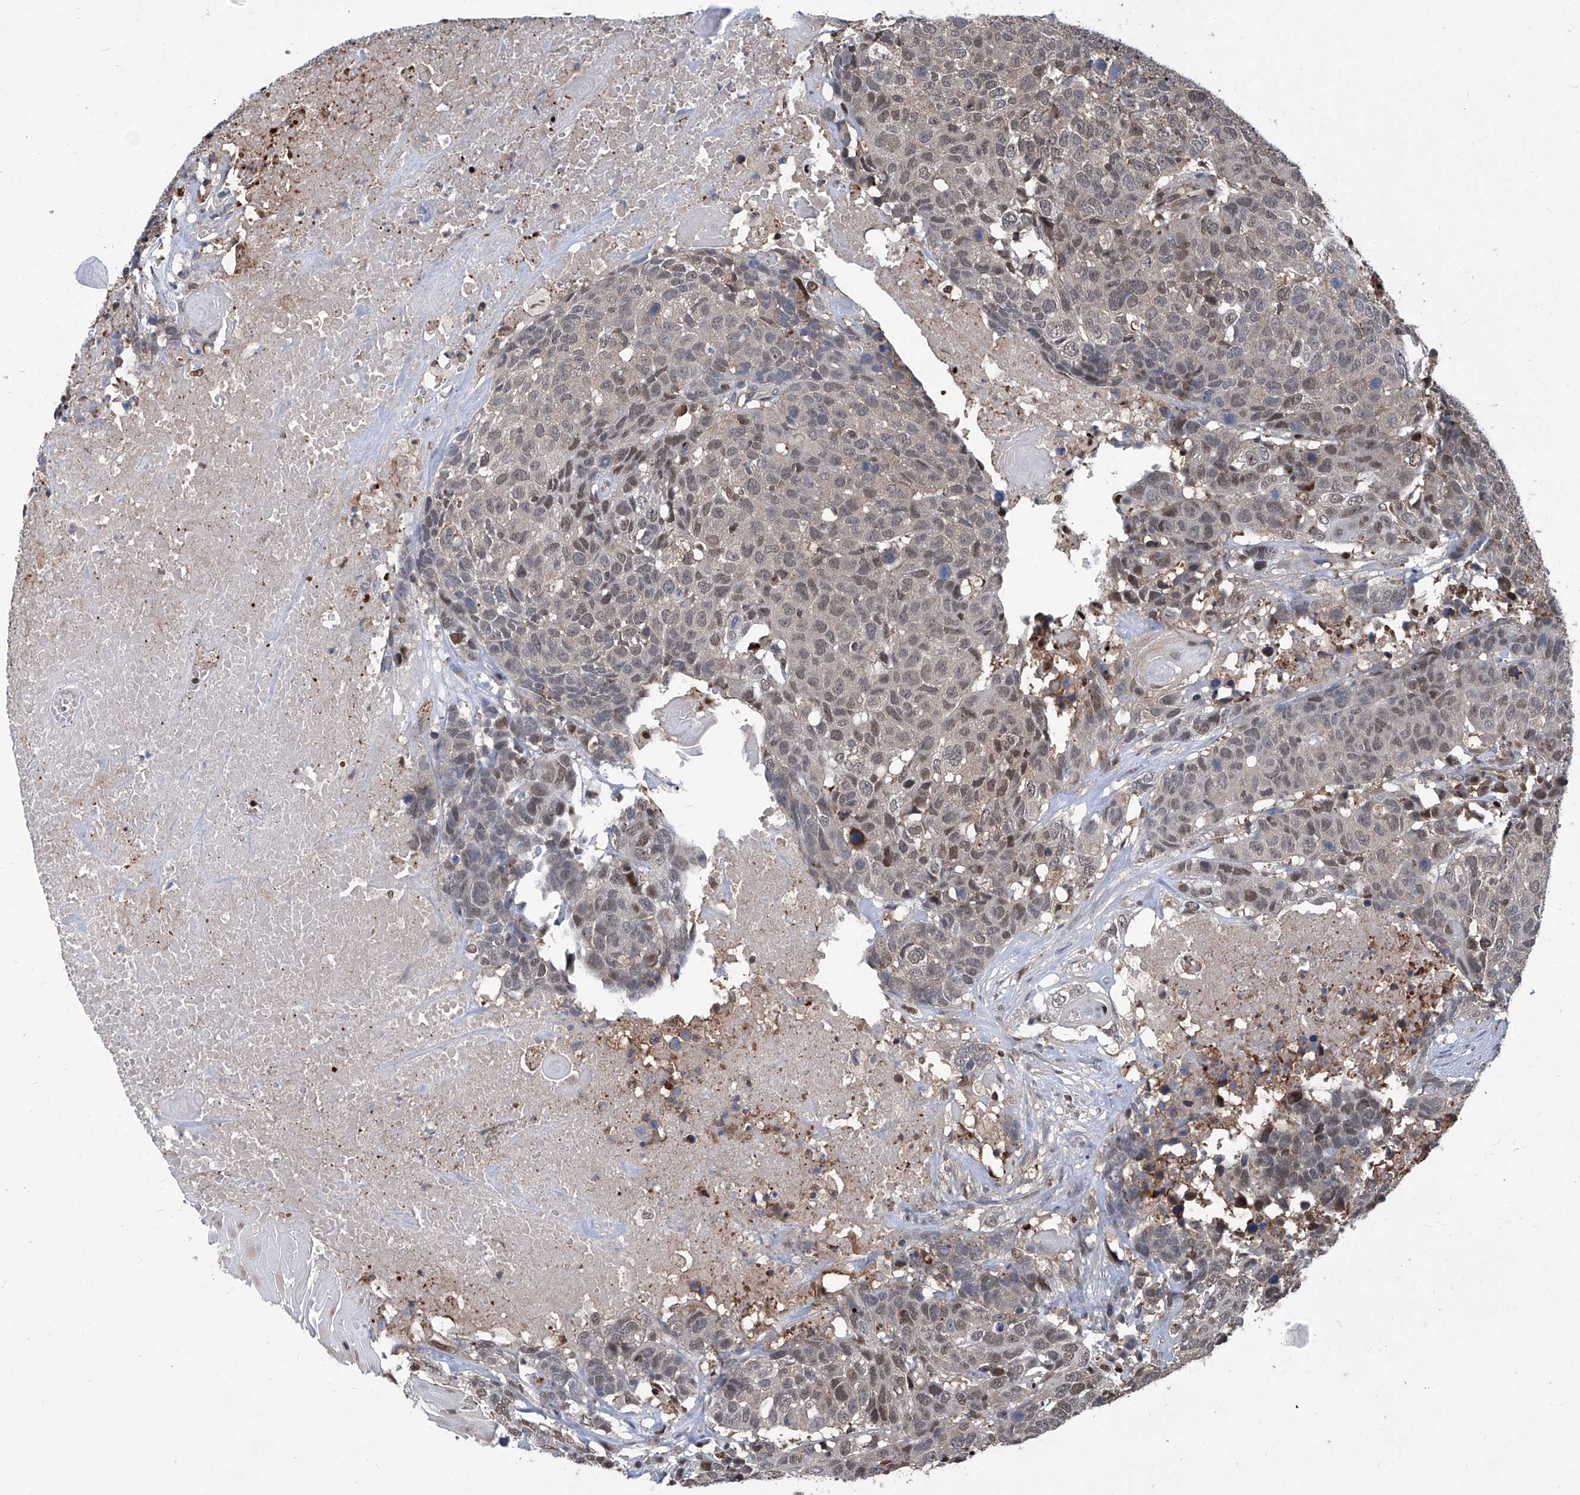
{"staining": {"intensity": "weak", "quantity": "25%-75%", "location": "nuclear"}, "tissue": "head and neck cancer", "cell_type": "Tumor cells", "image_type": "cancer", "snomed": [{"axis": "morphology", "description": "Squamous cell carcinoma, NOS"}, {"axis": "topography", "description": "Head-Neck"}], "caption": "Immunohistochemical staining of squamous cell carcinoma (head and neck) demonstrates weak nuclear protein positivity in approximately 25%-75% of tumor cells.", "gene": "PSMB1", "patient": {"sex": "male", "age": 66}}